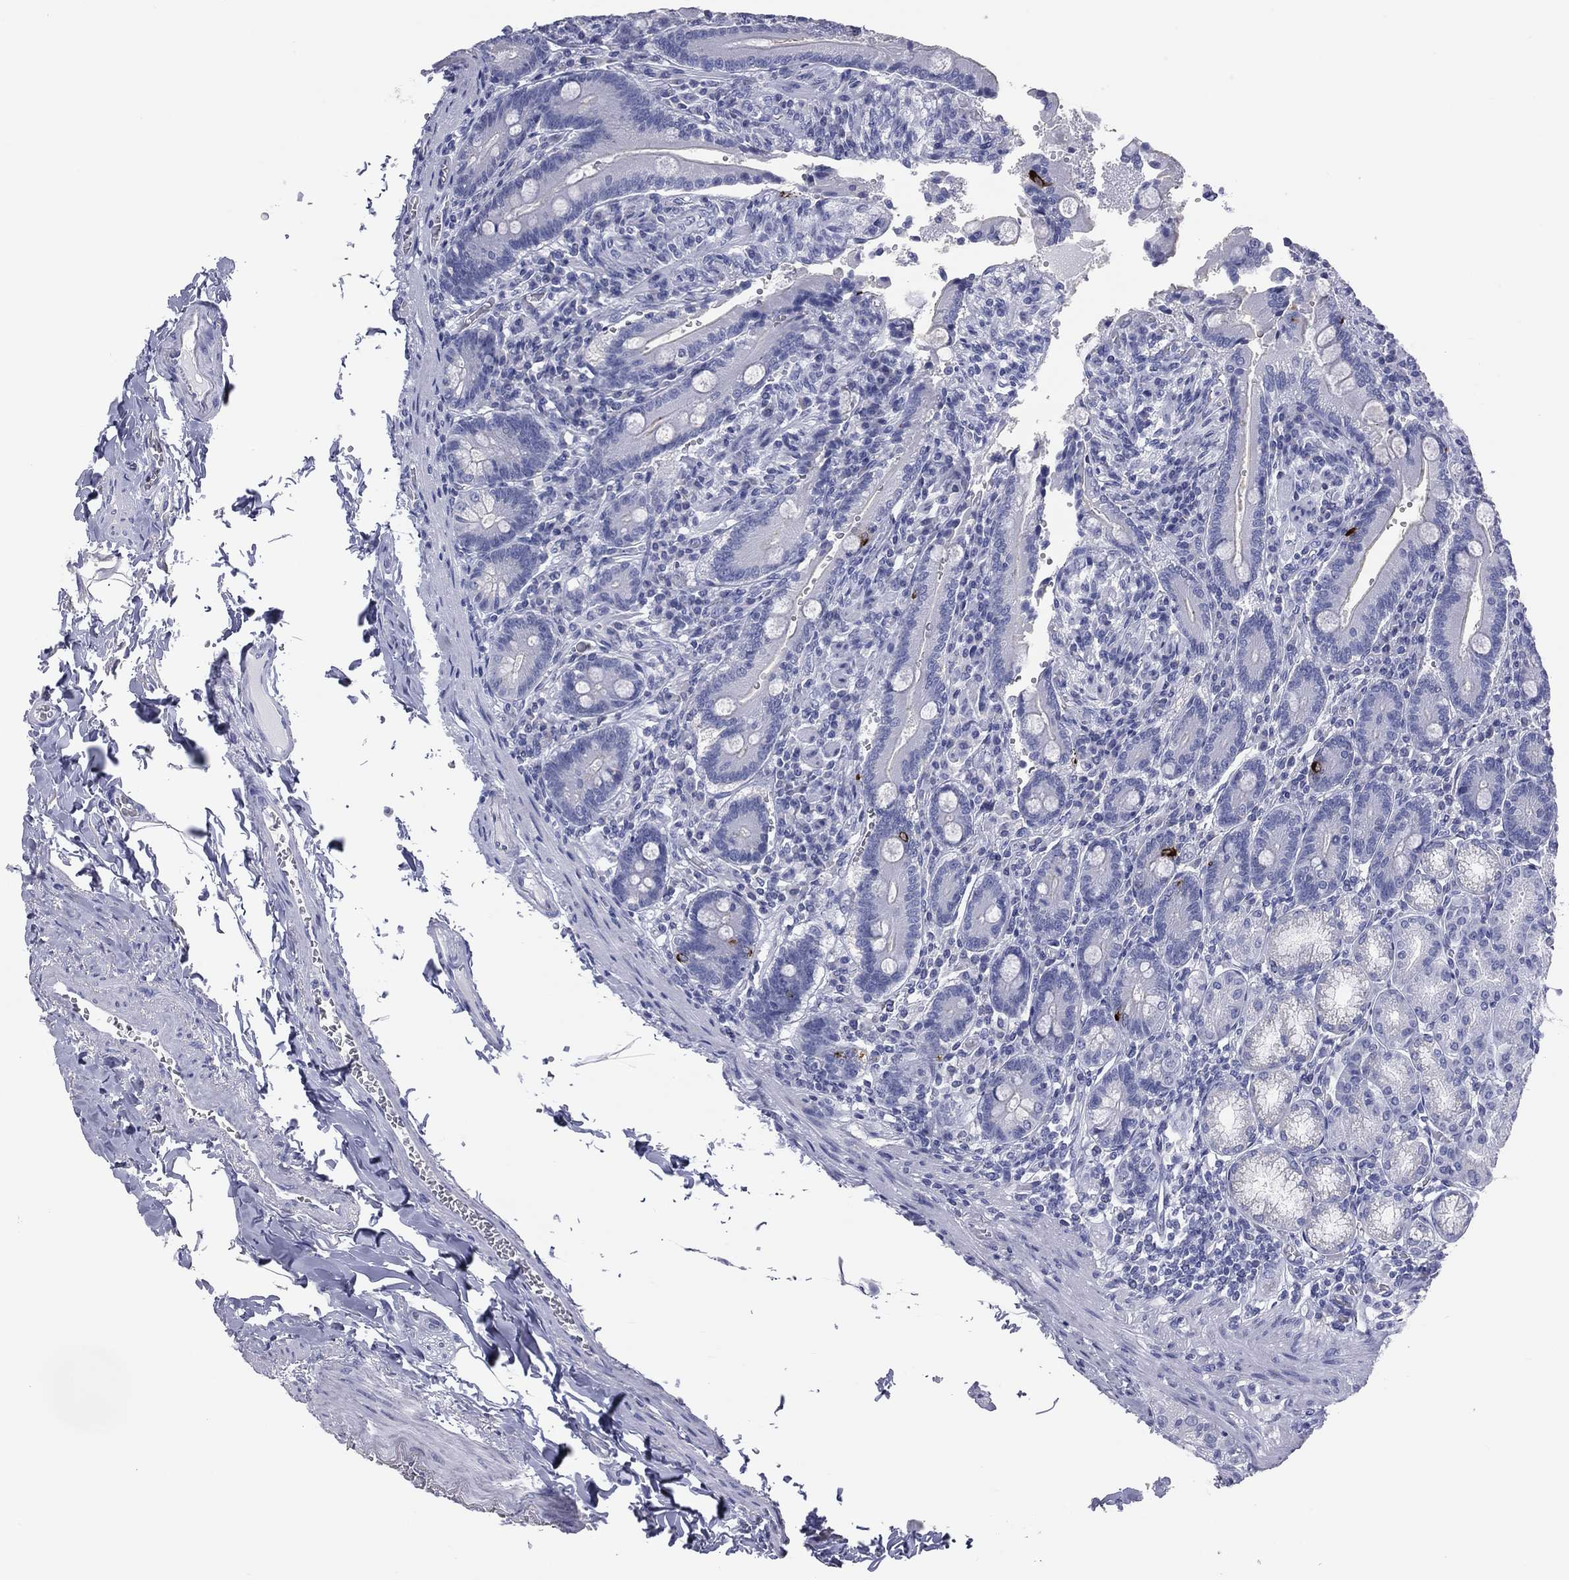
{"staining": {"intensity": "strong", "quantity": "<25%", "location": "cytoplasmic/membranous"}, "tissue": "duodenum", "cell_type": "Glandular cells", "image_type": "normal", "snomed": [{"axis": "morphology", "description": "Normal tissue, NOS"}, {"axis": "topography", "description": "Duodenum"}], "caption": "A histopathology image of human duodenum stained for a protein displays strong cytoplasmic/membranous brown staining in glandular cells.", "gene": "MLN", "patient": {"sex": "female", "age": 62}}